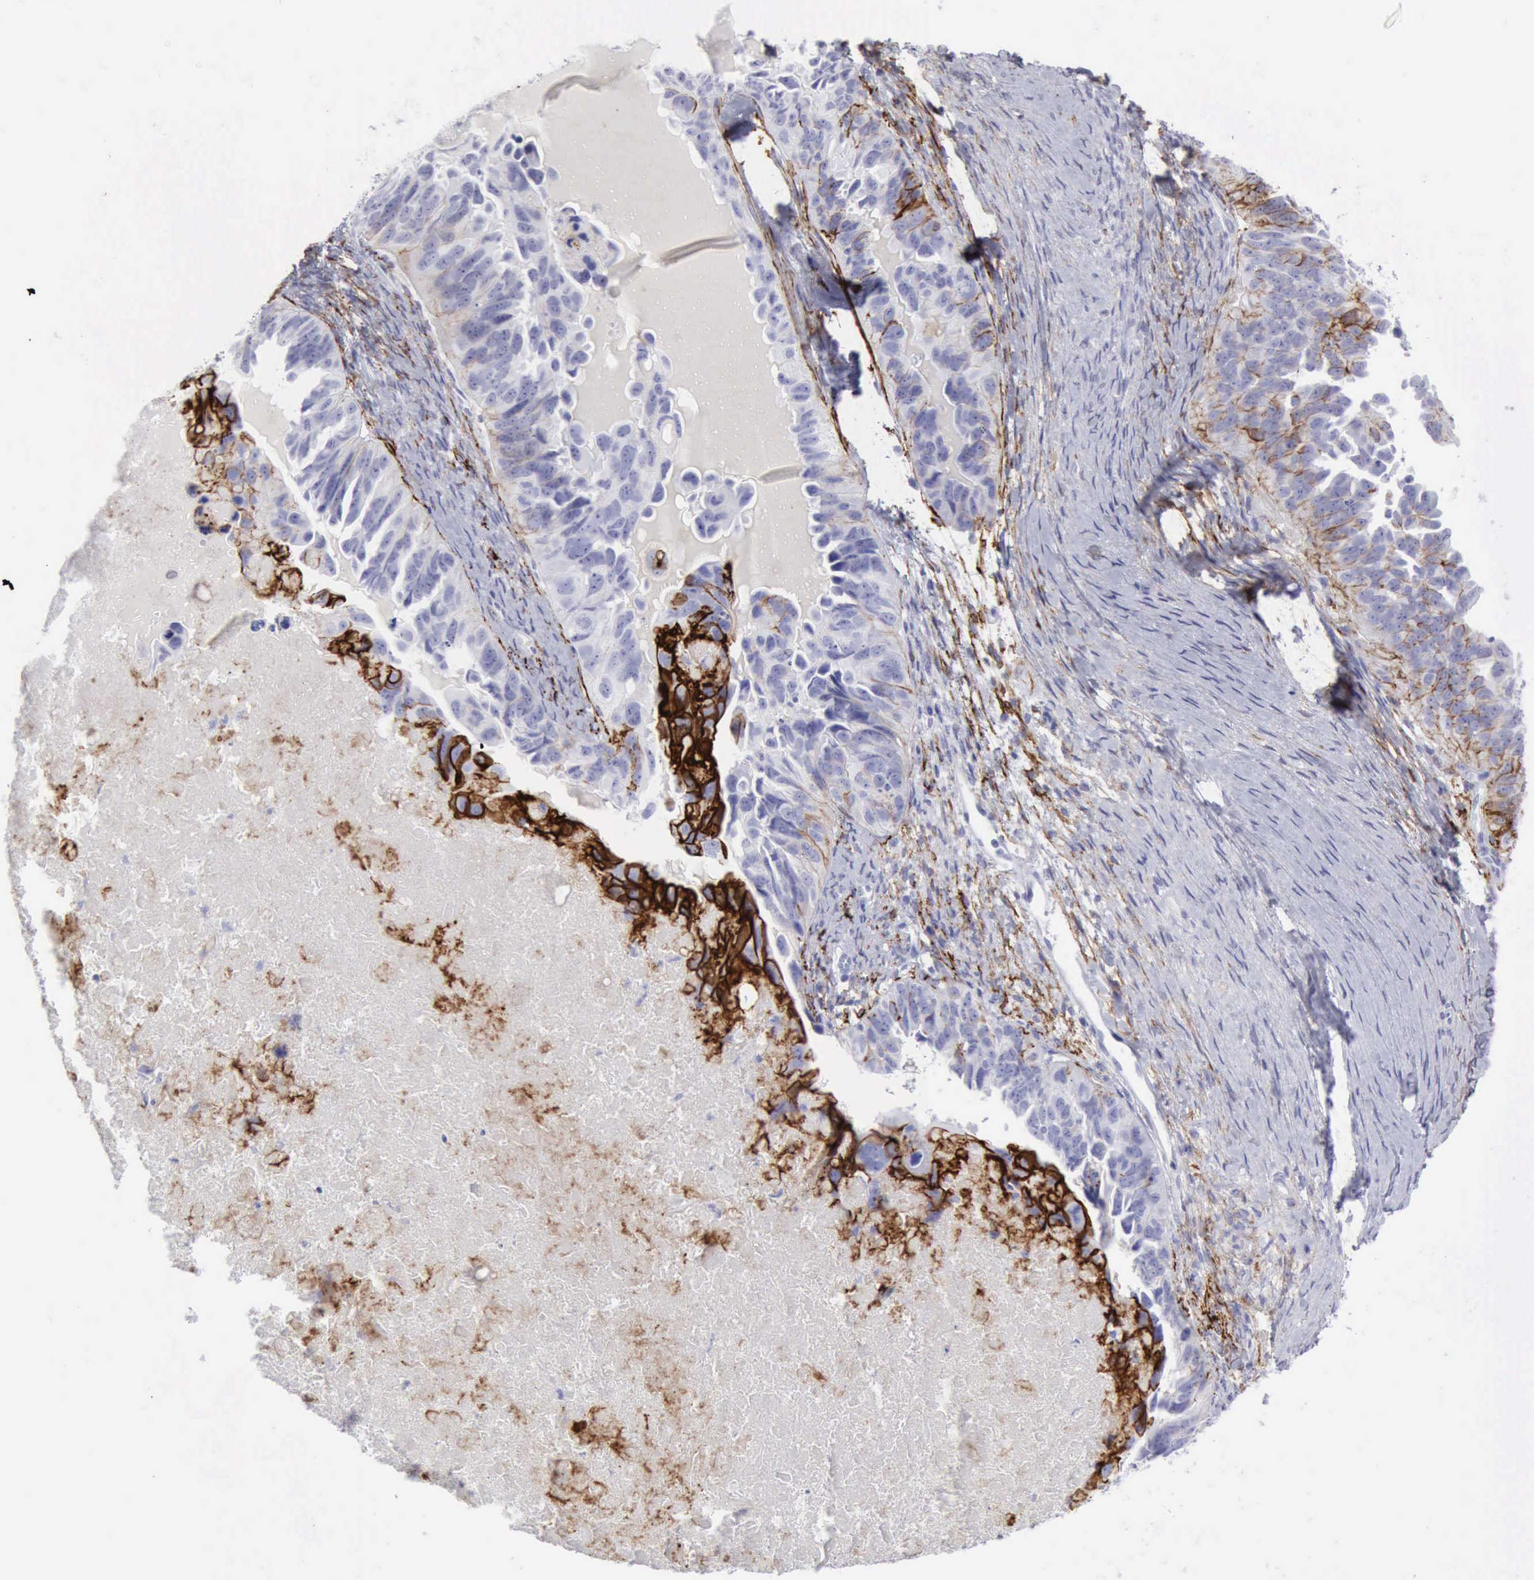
{"staining": {"intensity": "strong", "quantity": "25%-75%", "location": "cytoplasmic/membranous"}, "tissue": "ovarian cancer", "cell_type": "Tumor cells", "image_type": "cancer", "snomed": [{"axis": "morphology", "description": "Cystadenocarcinoma, serous, NOS"}, {"axis": "topography", "description": "Ovary"}], "caption": "Immunohistochemistry (IHC) staining of ovarian cancer, which demonstrates high levels of strong cytoplasmic/membranous expression in approximately 25%-75% of tumor cells indicating strong cytoplasmic/membranous protein expression. The staining was performed using DAB (brown) for protein detection and nuclei were counterstained in hematoxylin (blue).", "gene": "NCAM1", "patient": {"sex": "female", "age": 82}}